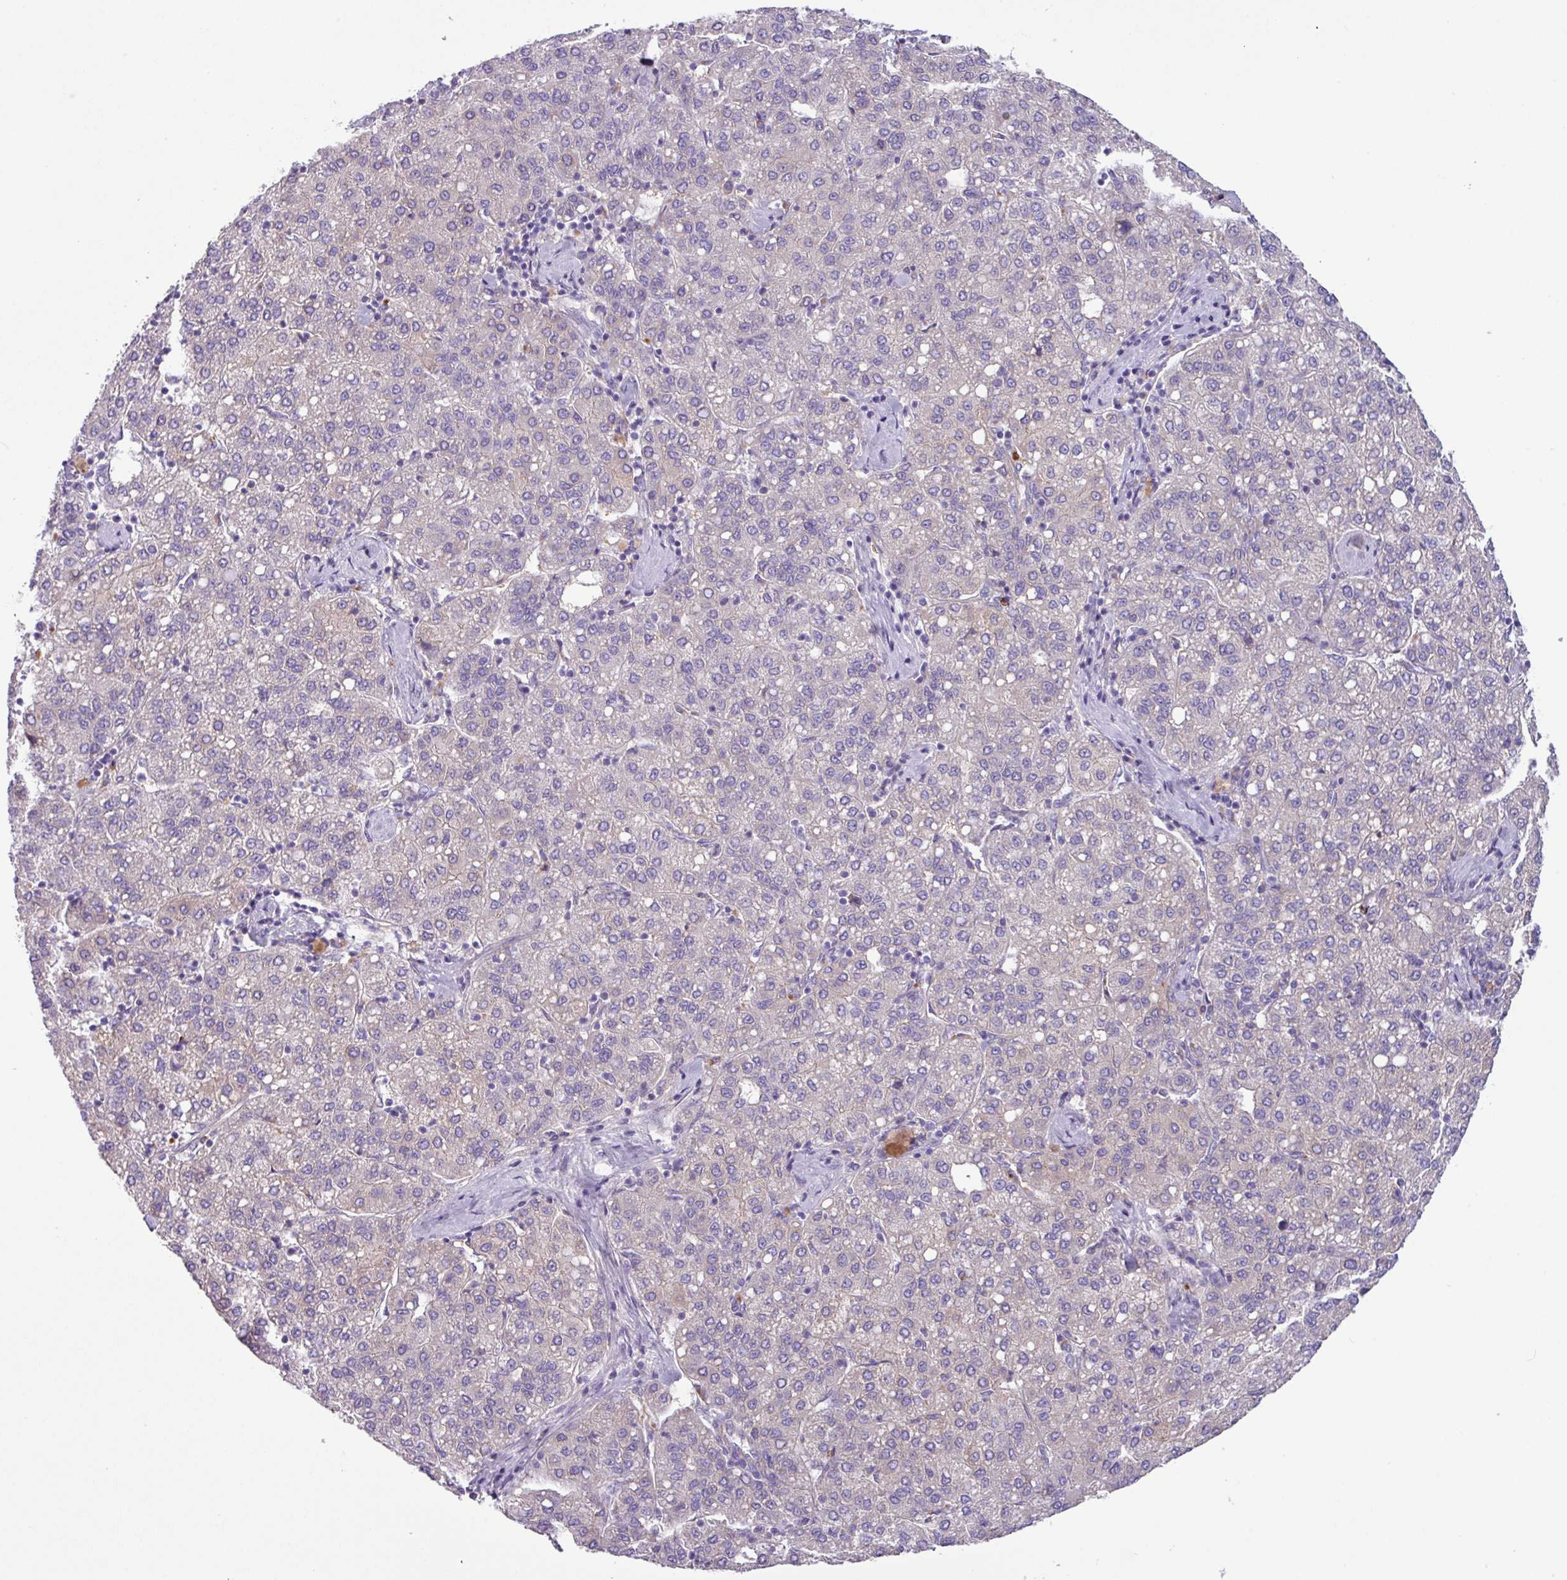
{"staining": {"intensity": "negative", "quantity": "none", "location": "none"}, "tissue": "liver cancer", "cell_type": "Tumor cells", "image_type": "cancer", "snomed": [{"axis": "morphology", "description": "Carcinoma, Hepatocellular, NOS"}, {"axis": "topography", "description": "Liver"}], "caption": "This histopathology image is of liver cancer stained with immunohistochemistry to label a protein in brown with the nuclei are counter-stained blue. There is no positivity in tumor cells.", "gene": "MRM2", "patient": {"sex": "male", "age": 65}}